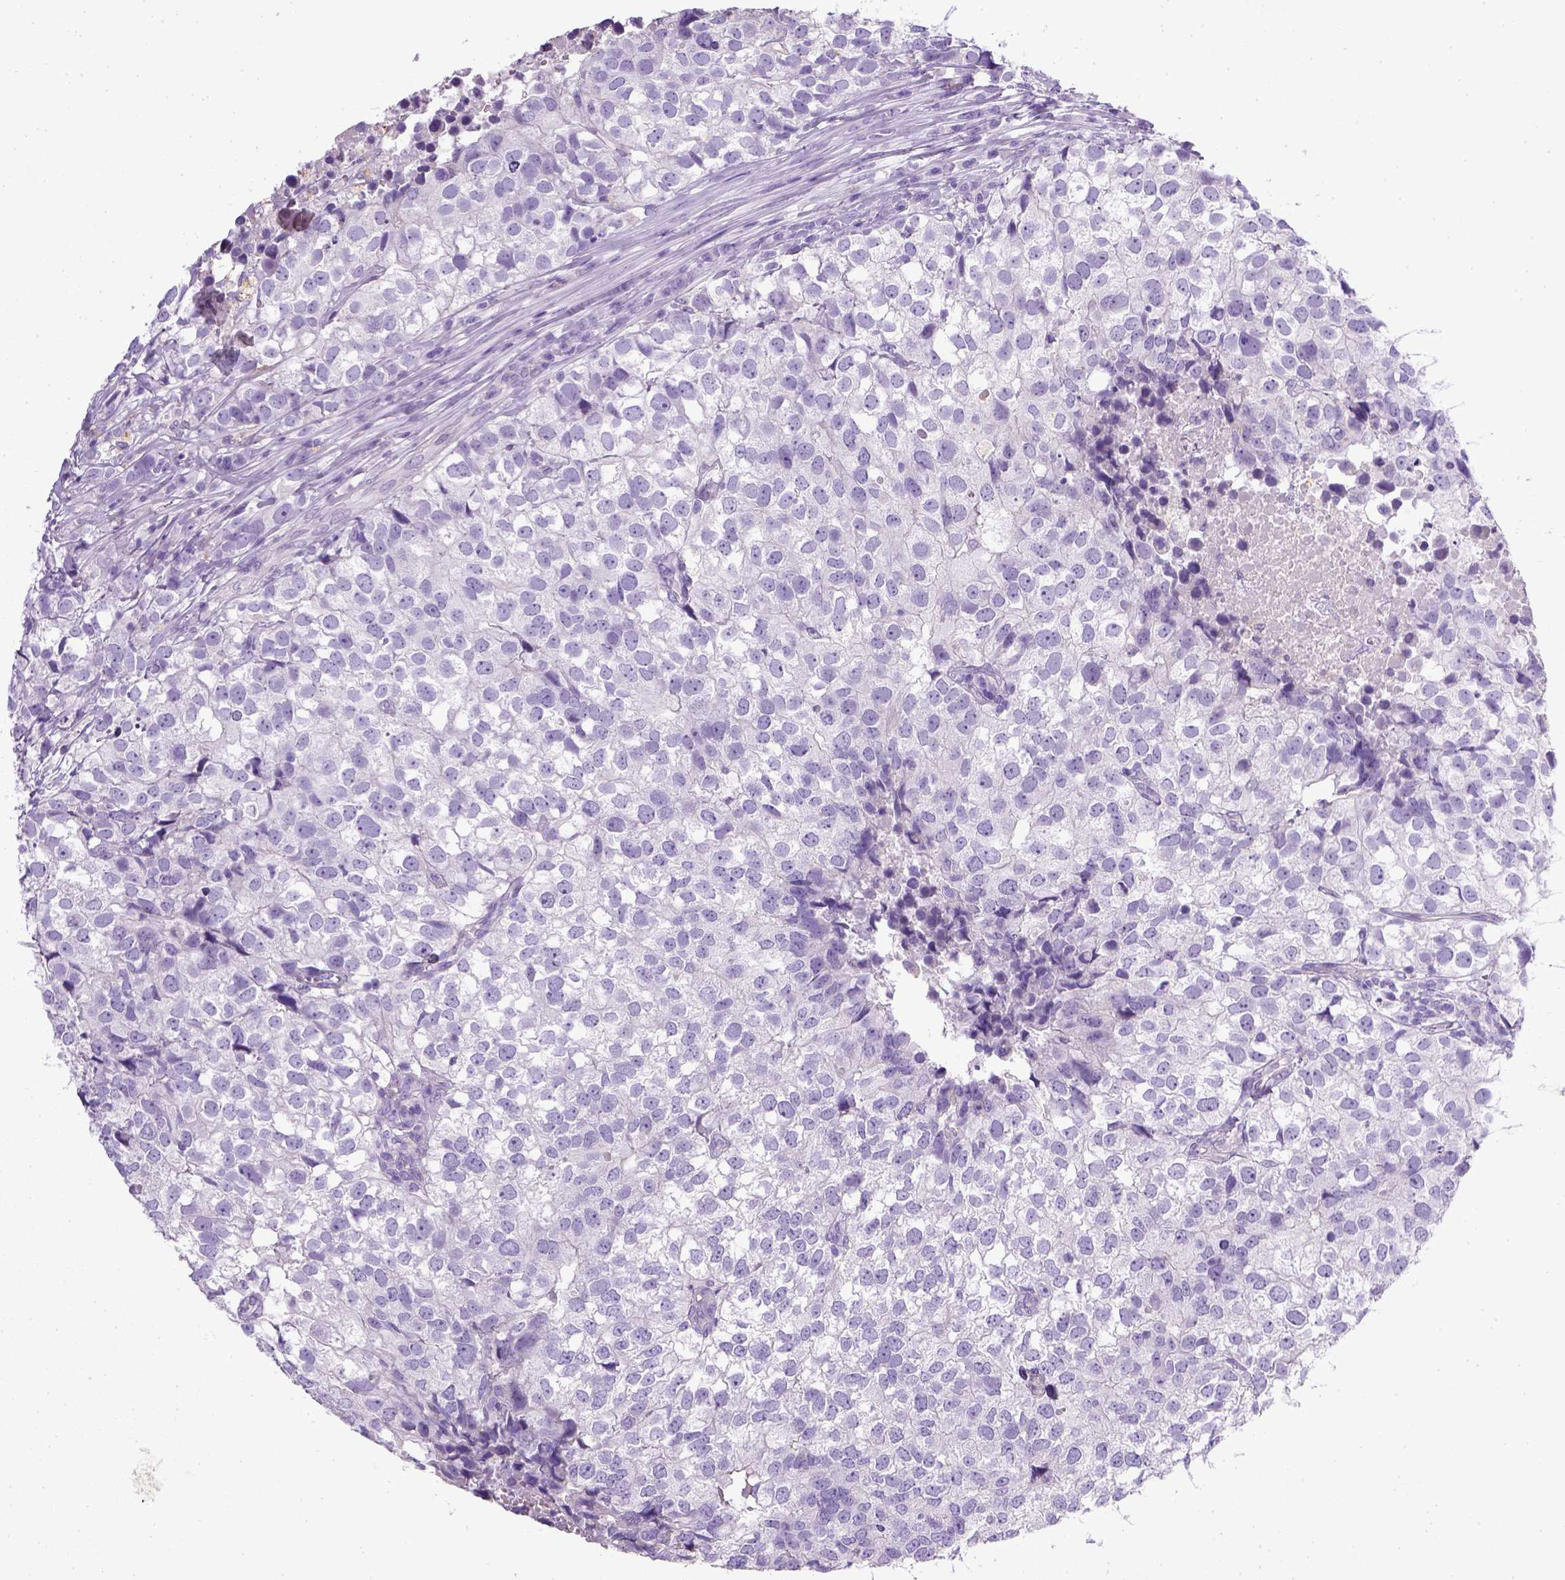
{"staining": {"intensity": "negative", "quantity": "none", "location": "none"}, "tissue": "breast cancer", "cell_type": "Tumor cells", "image_type": "cancer", "snomed": [{"axis": "morphology", "description": "Duct carcinoma"}, {"axis": "topography", "description": "Breast"}], "caption": "A high-resolution micrograph shows immunohistochemistry staining of breast intraductal carcinoma, which shows no significant staining in tumor cells. (DAB (3,3'-diaminobenzidine) immunohistochemistry, high magnification).", "gene": "KRT71", "patient": {"sex": "female", "age": 30}}